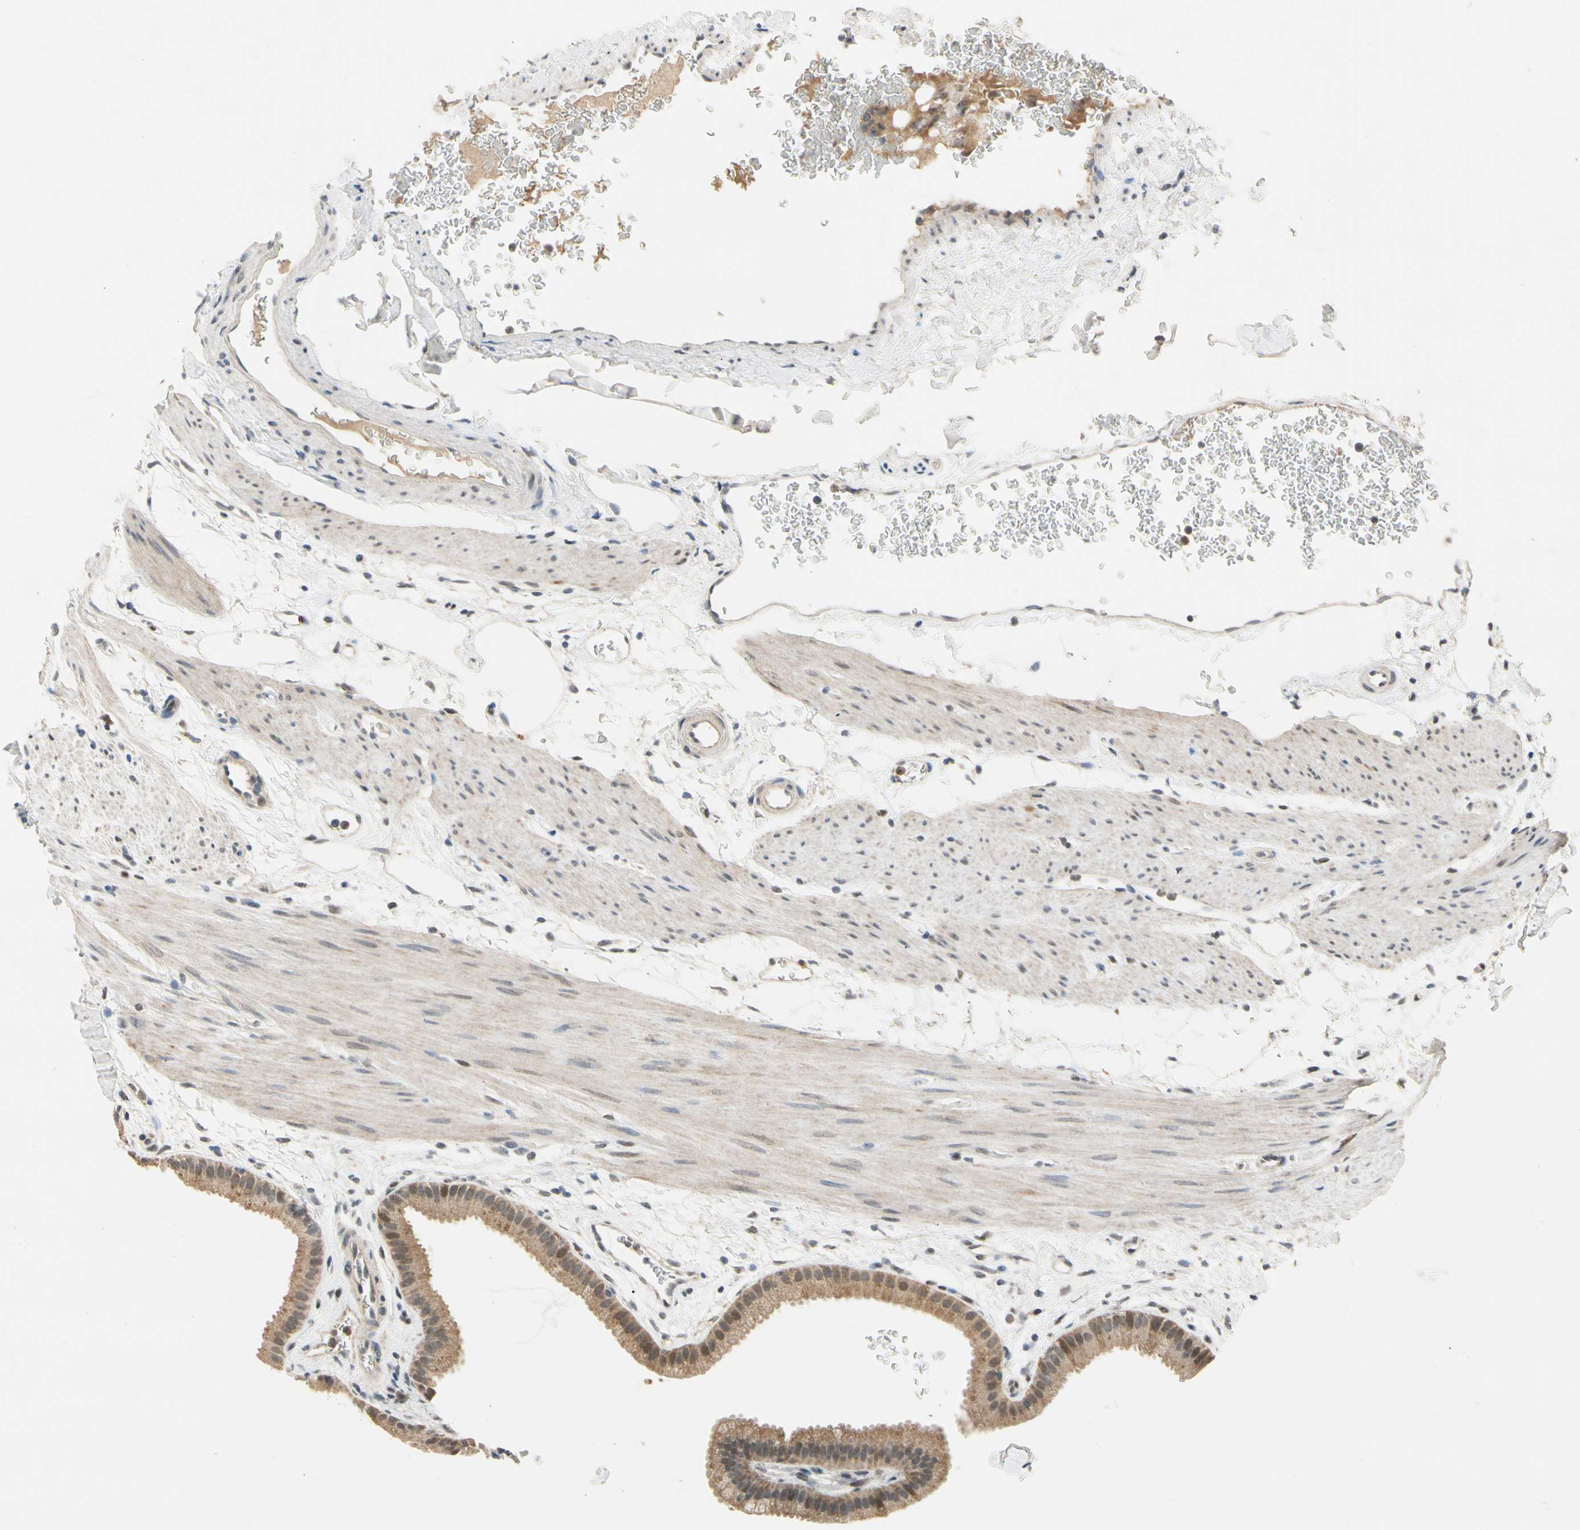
{"staining": {"intensity": "weak", "quantity": ">75%", "location": "cytoplasmic/membranous,nuclear"}, "tissue": "gallbladder", "cell_type": "Glandular cells", "image_type": "normal", "snomed": [{"axis": "morphology", "description": "Normal tissue, NOS"}, {"axis": "topography", "description": "Gallbladder"}], "caption": "Immunohistochemical staining of unremarkable gallbladder demonstrates low levels of weak cytoplasmic/membranous,nuclear staining in about >75% of glandular cells. Immunohistochemistry stains the protein of interest in brown and the nuclei are stained blue.", "gene": "RIOX2", "patient": {"sex": "female", "age": 64}}